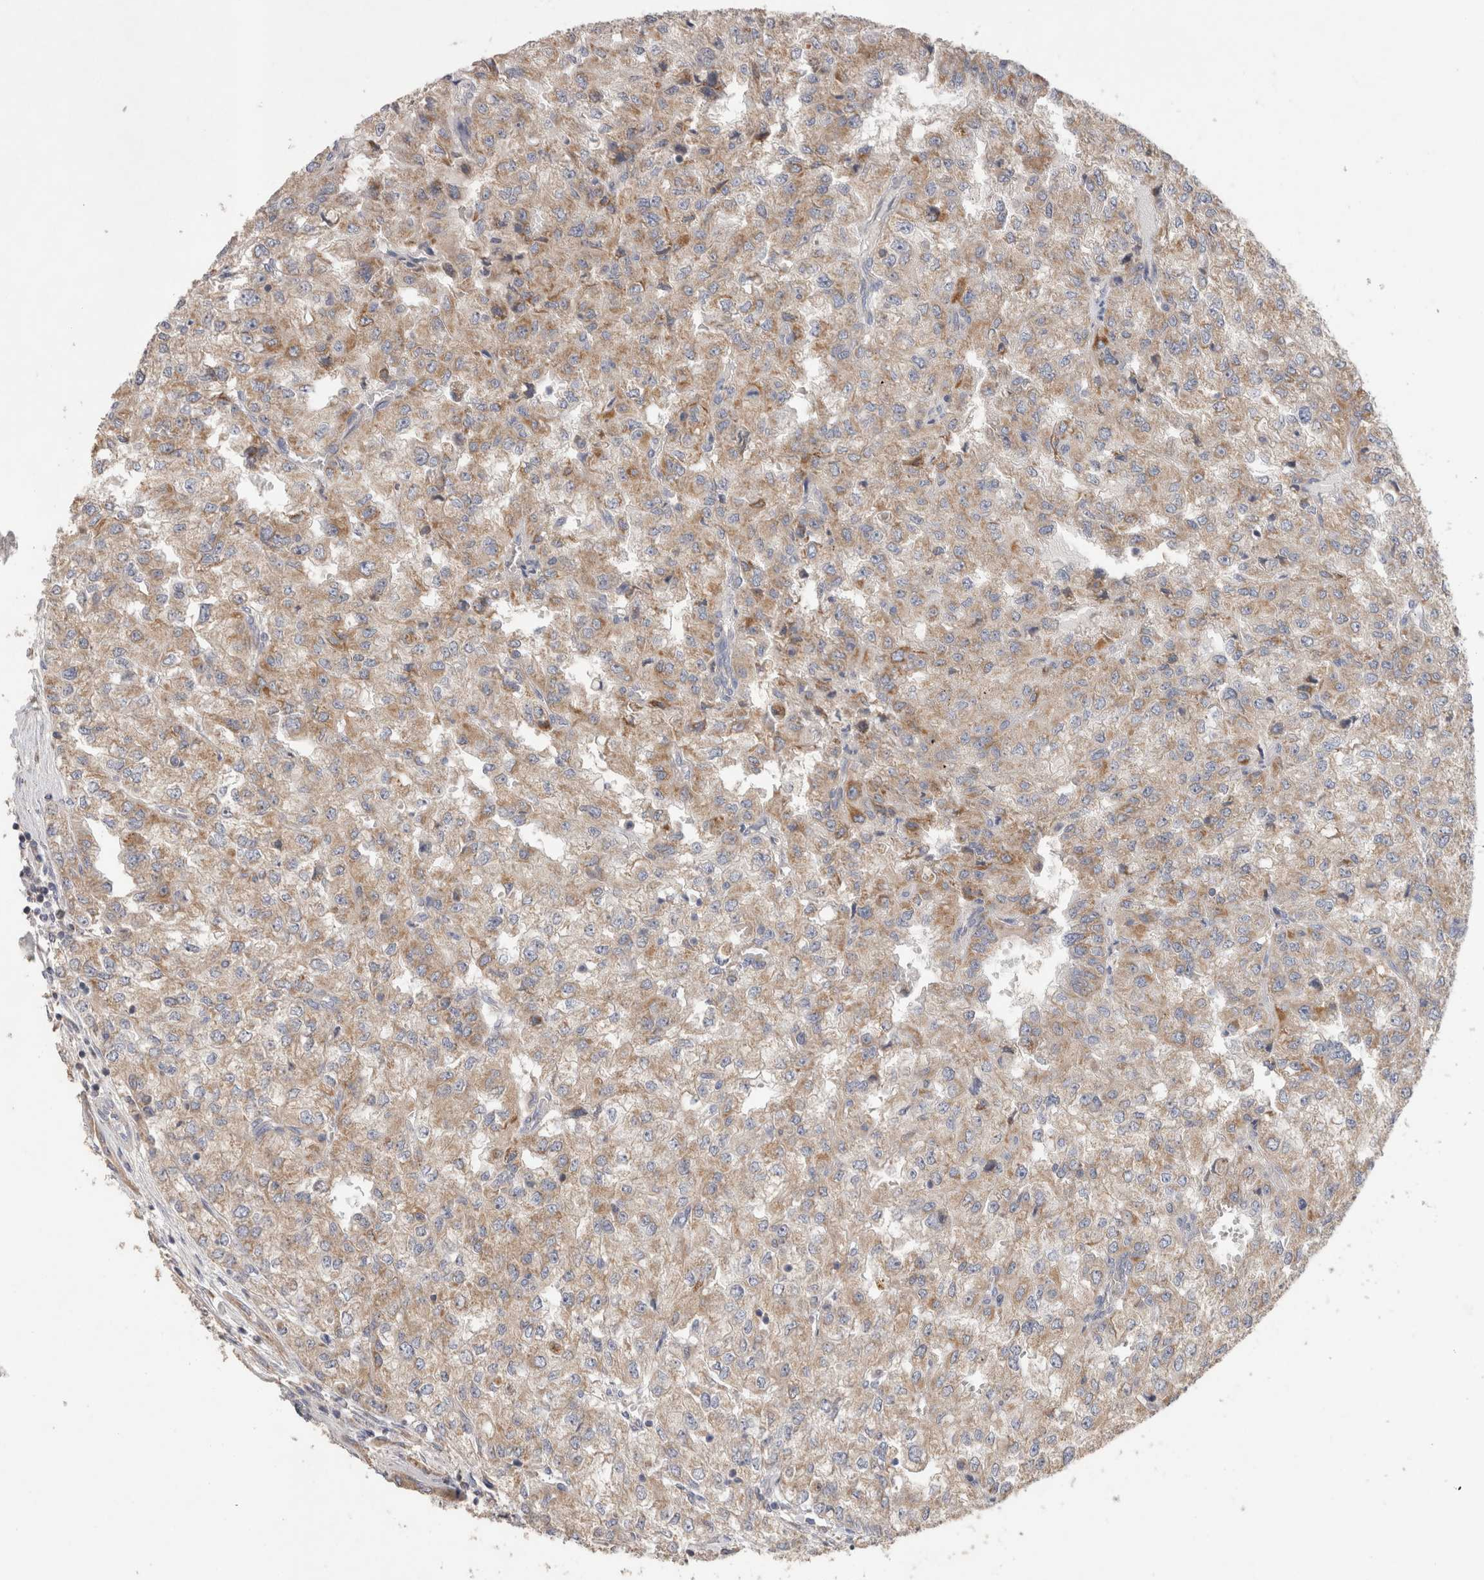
{"staining": {"intensity": "moderate", "quantity": "<25%", "location": "cytoplasmic/membranous"}, "tissue": "renal cancer", "cell_type": "Tumor cells", "image_type": "cancer", "snomed": [{"axis": "morphology", "description": "Adenocarcinoma, NOS"}, {"axis": "topography", "description": "Kidney"}], "caption": "Renal cancer tissue demonstrates moderate cytoplasmic/membranous expression in about <25% of tumor cells (DAB = brown stain, brightfield microscopy at high magnification).", "gene": "IARS2", "patient": {"sex": "female", "age": 54}}